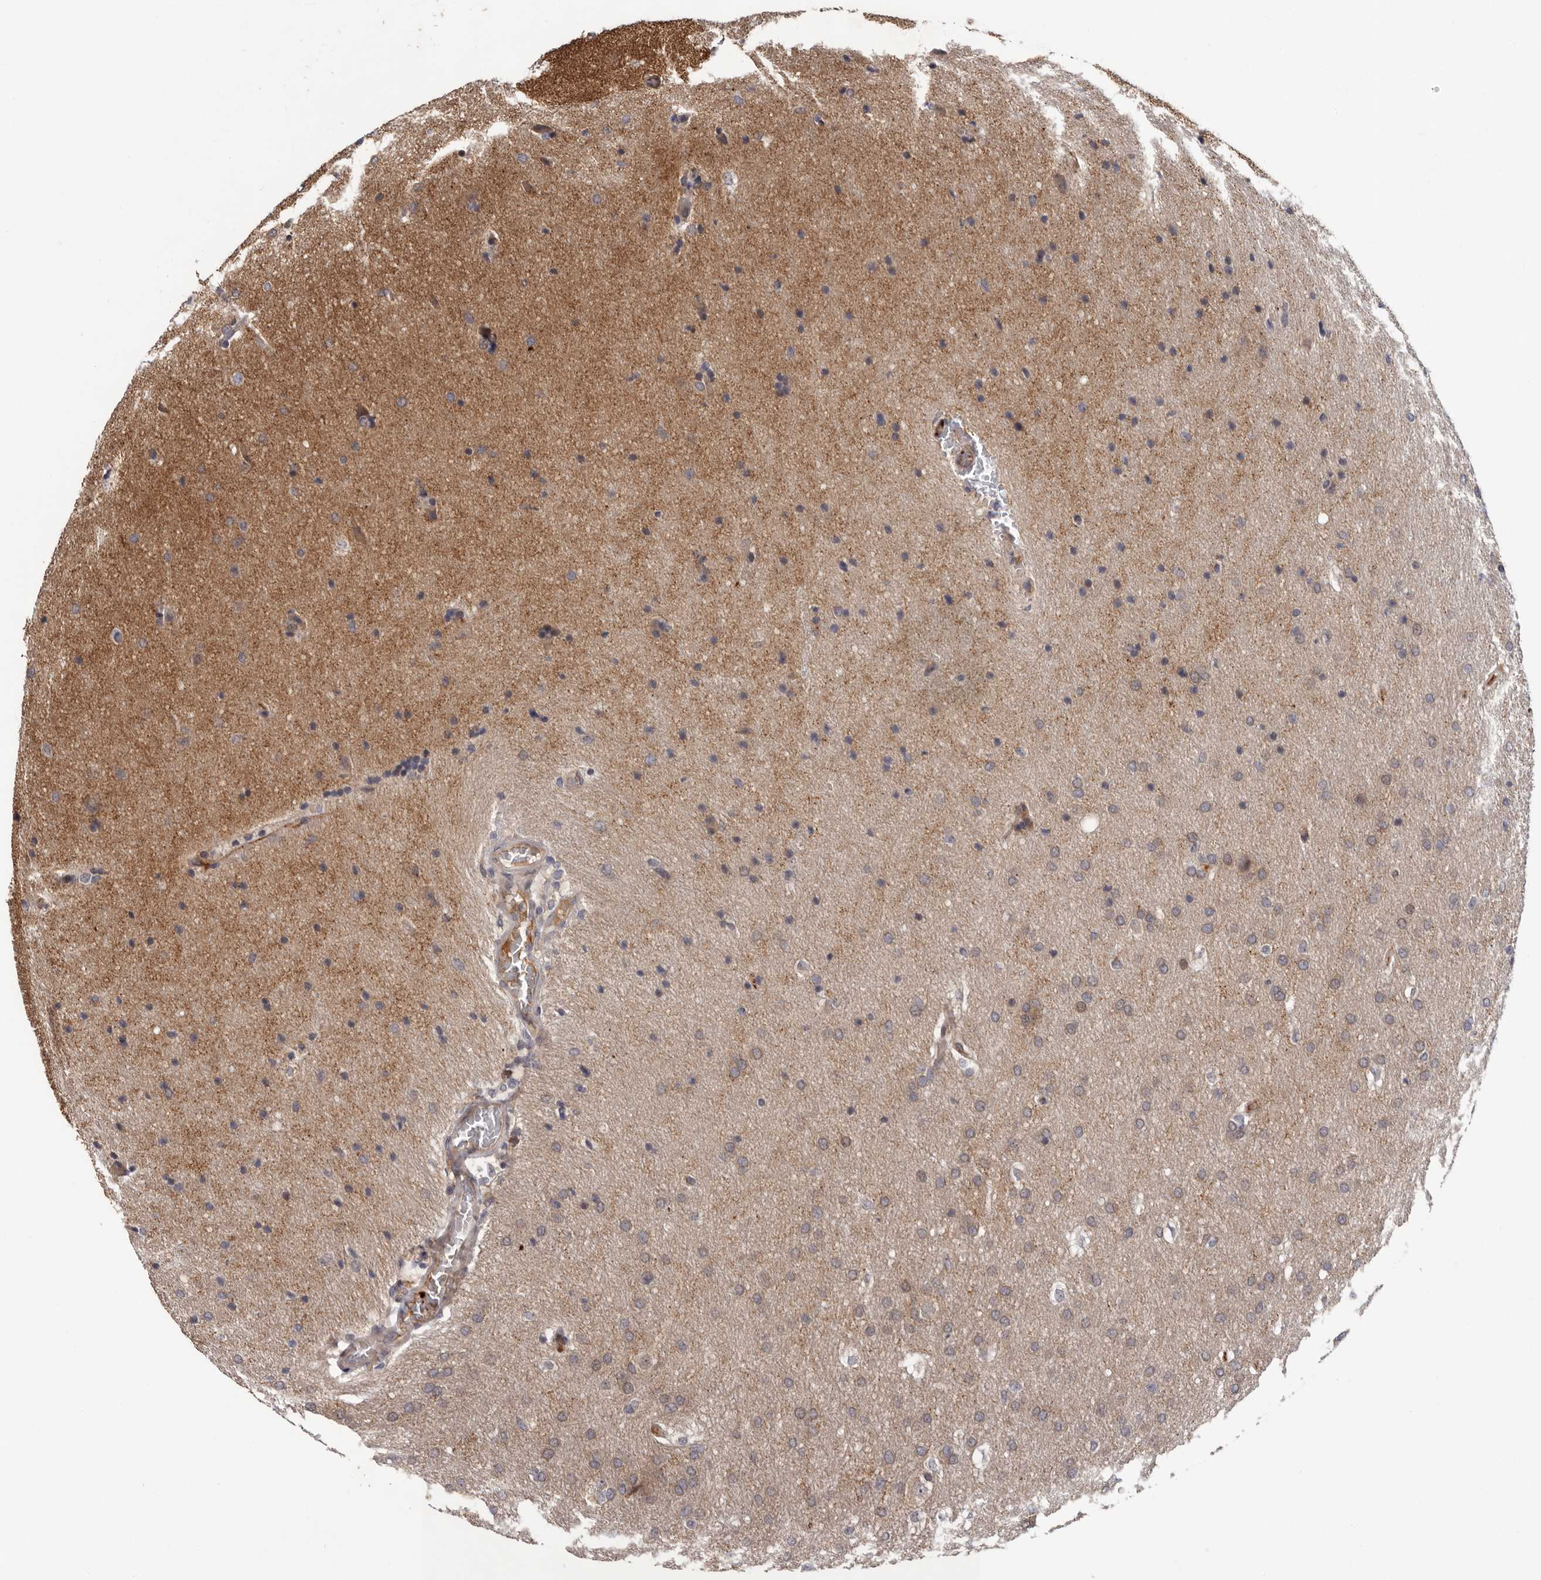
{"staining": {"intensity": "weak", "quantity": "25%-75%", "location": "cytoplasmic/membranous"}, "tissue": "glioma", "cell_type": "Tumor cells", "image_type": "cancer", "snomed": [{"axis": "morphology", "description": "Glioma, malignant, Low grade"}, {"axis": "topography", "description": "Brain"}], "caption": "A brown stain highlights weak cytoplasmic/membranous staining of a protein in human glioma tumor cells.", "gene": "MED8", "patient": {"sex": "female", "age": 37}}